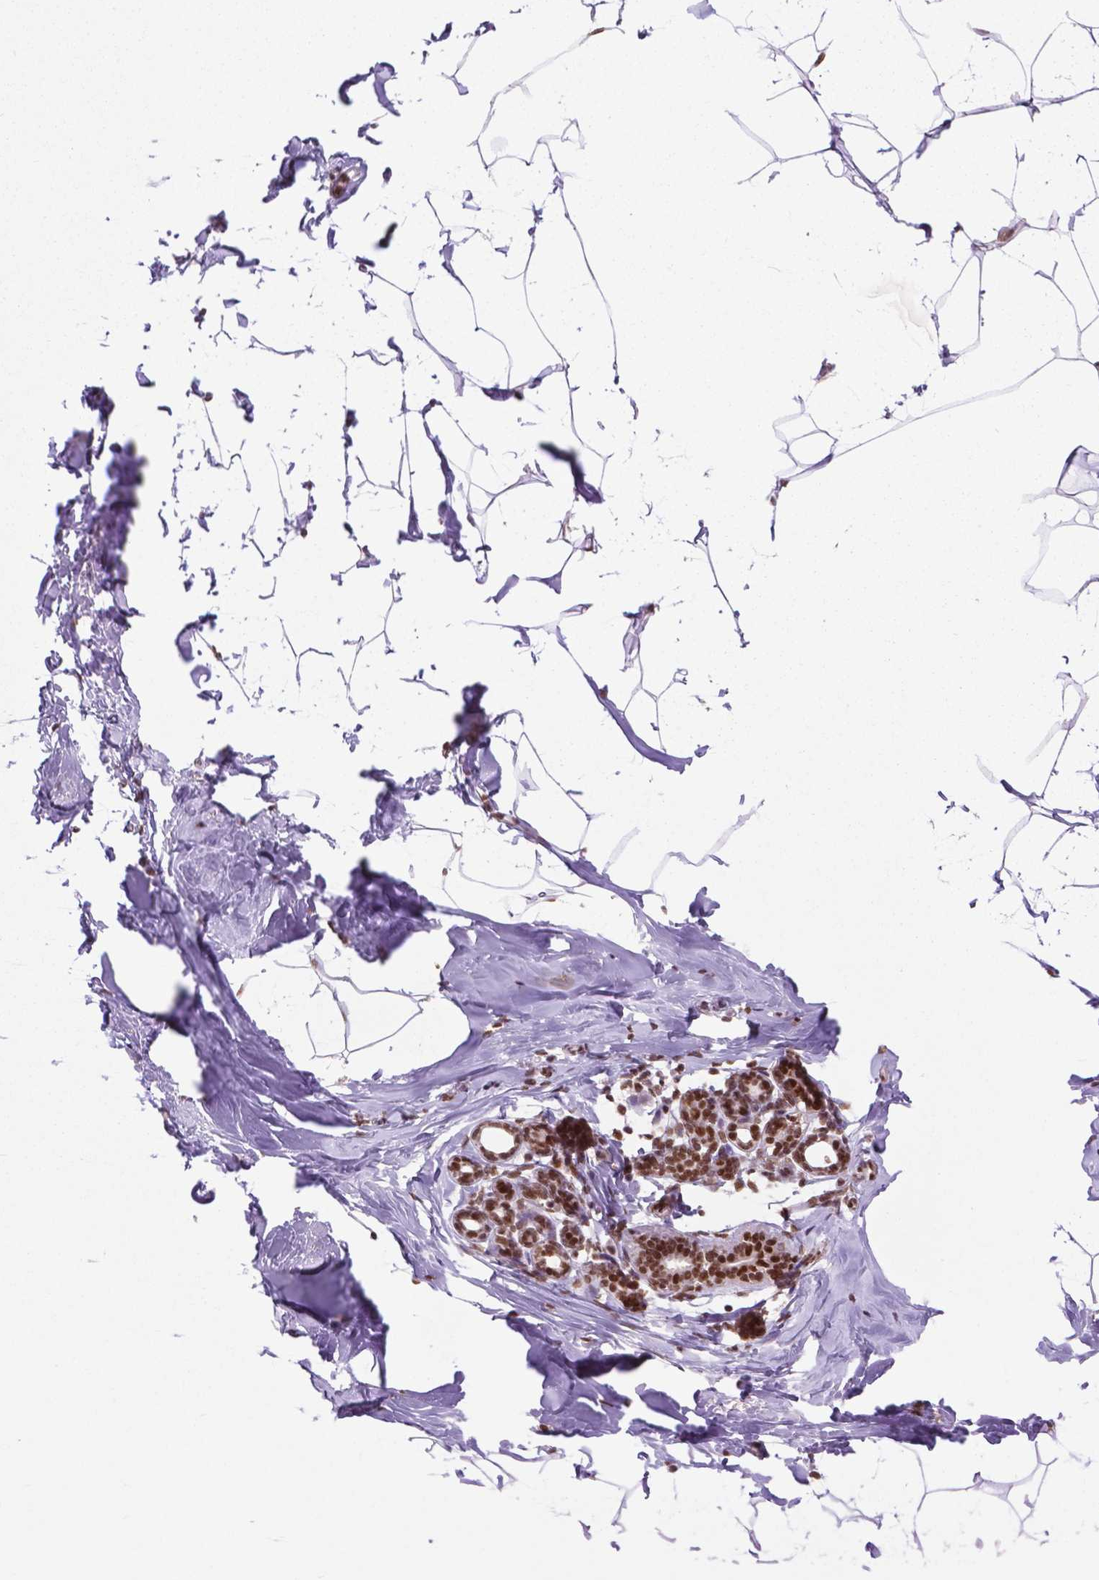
{"staining": {"intensity": "moderate", "quantity": ">75%", "location": "nuclear"}, "tissue": "breast", "cell_type": "Adipocytes", "image_type": "normal", "snomed": [{"axis": "morphology", "description": "Normal tissue, NOS"}, {"axis": "topography", "description": "Breast"}], "caption": "This image demonstrates immunohistochemistry staining of benign human breast, with medium moderate nuclear expression in about >75% of adipocytes.", "gene": "MLH1", "patient": {"sex": "female", "age": 32}}